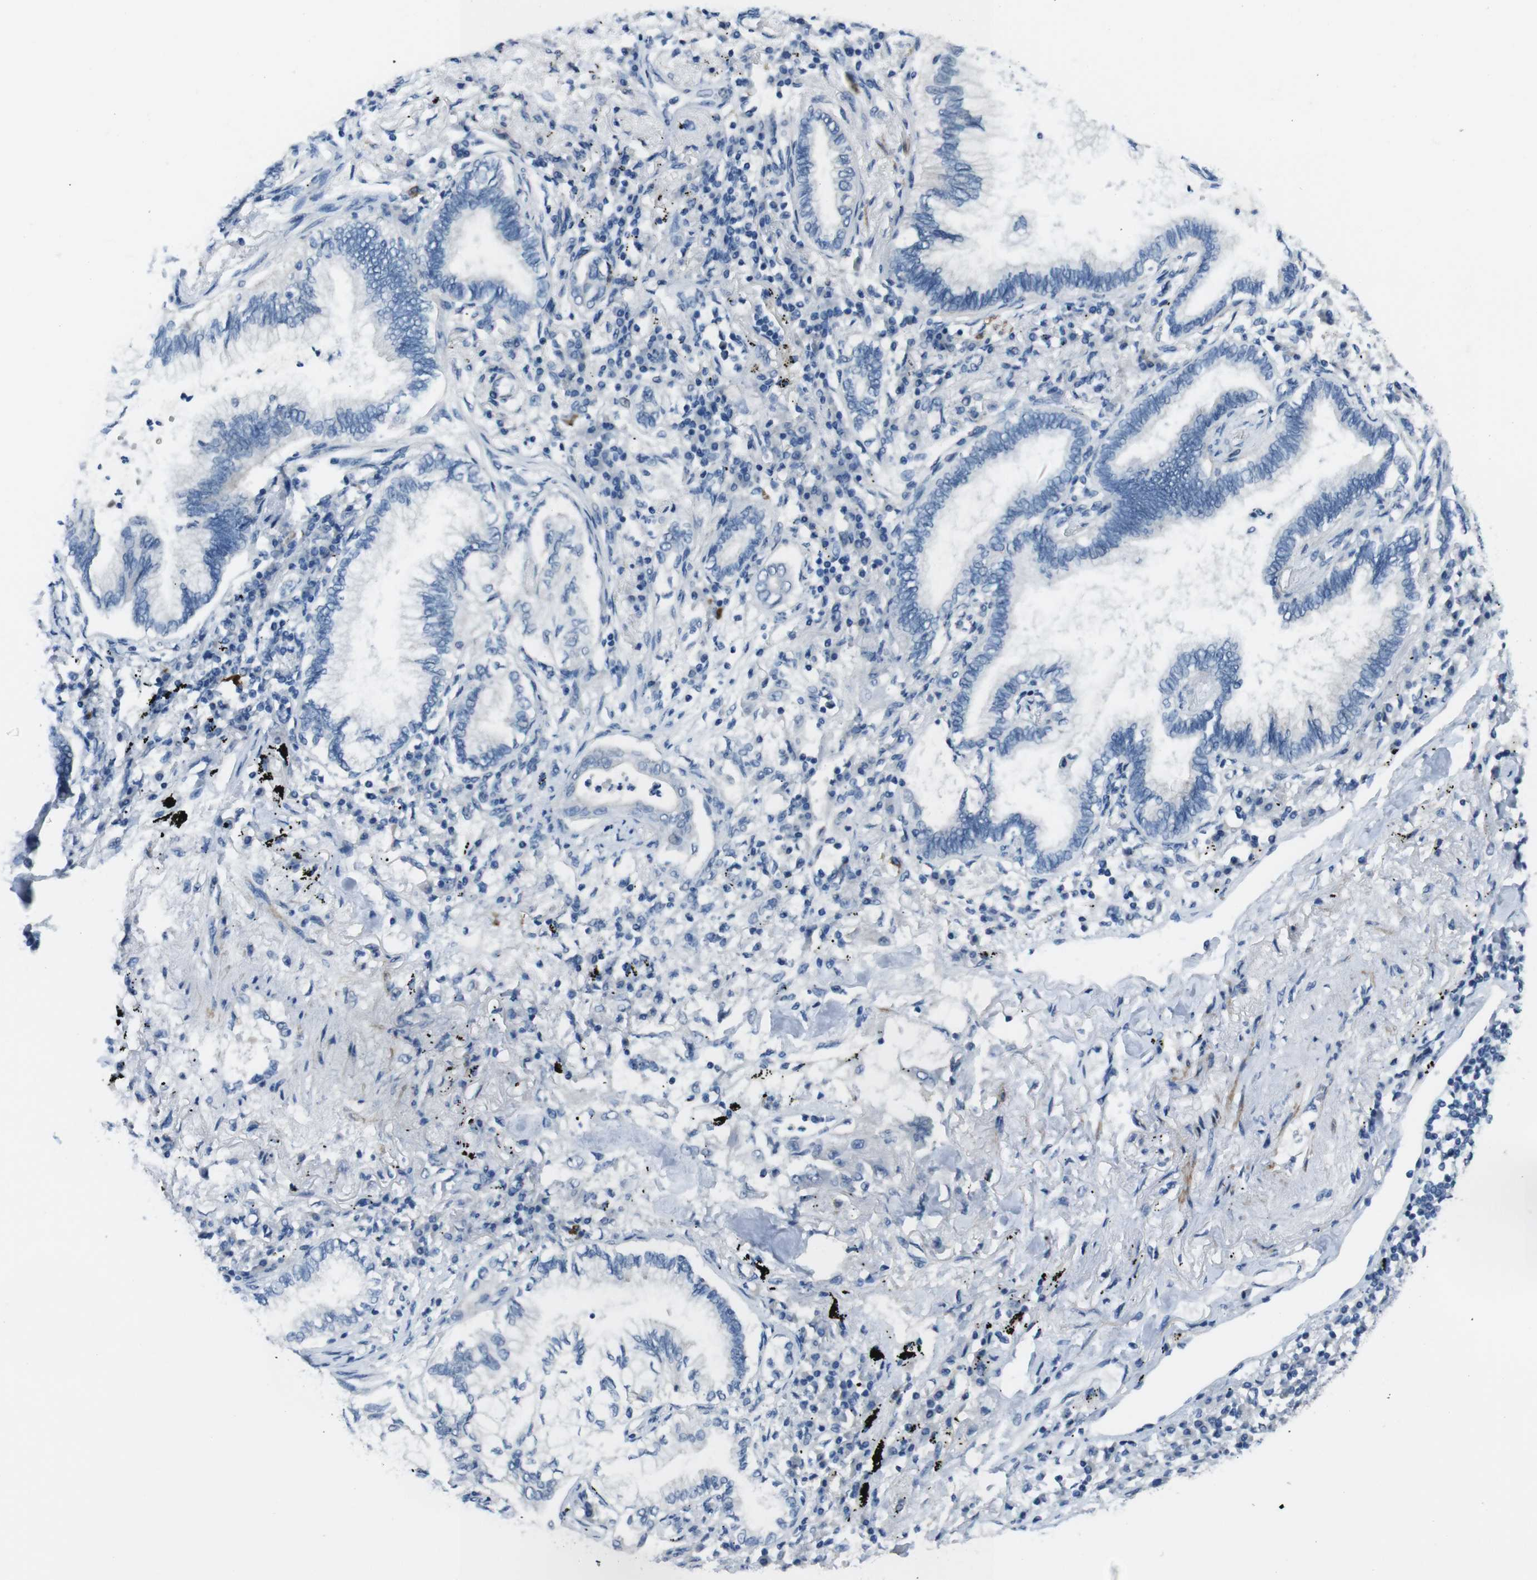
{"staining": {"intensity": "negative", "quantity": "none", "location": "none"}, "tissue": "lung cancer", "cell_type": "Tumor cells", "image_type": "cancer", "snomed": [{"axis": "morphology", "description": "Normal tissue, NOS"}, {"axis": "morphology", "description": "Adenocarcinoma, NOS"}, {"axis": "topography", "description": "Bronchus"}, {"axis": "topography", "description": "Lung"}], "caption": "This is an immunohistochemistry histopathology image of human lung cancer (adenocarcinoma). There is no positivity in tumor cells.", "gene": "HRH2", "patient": {"sex": "female", "age": 70}}